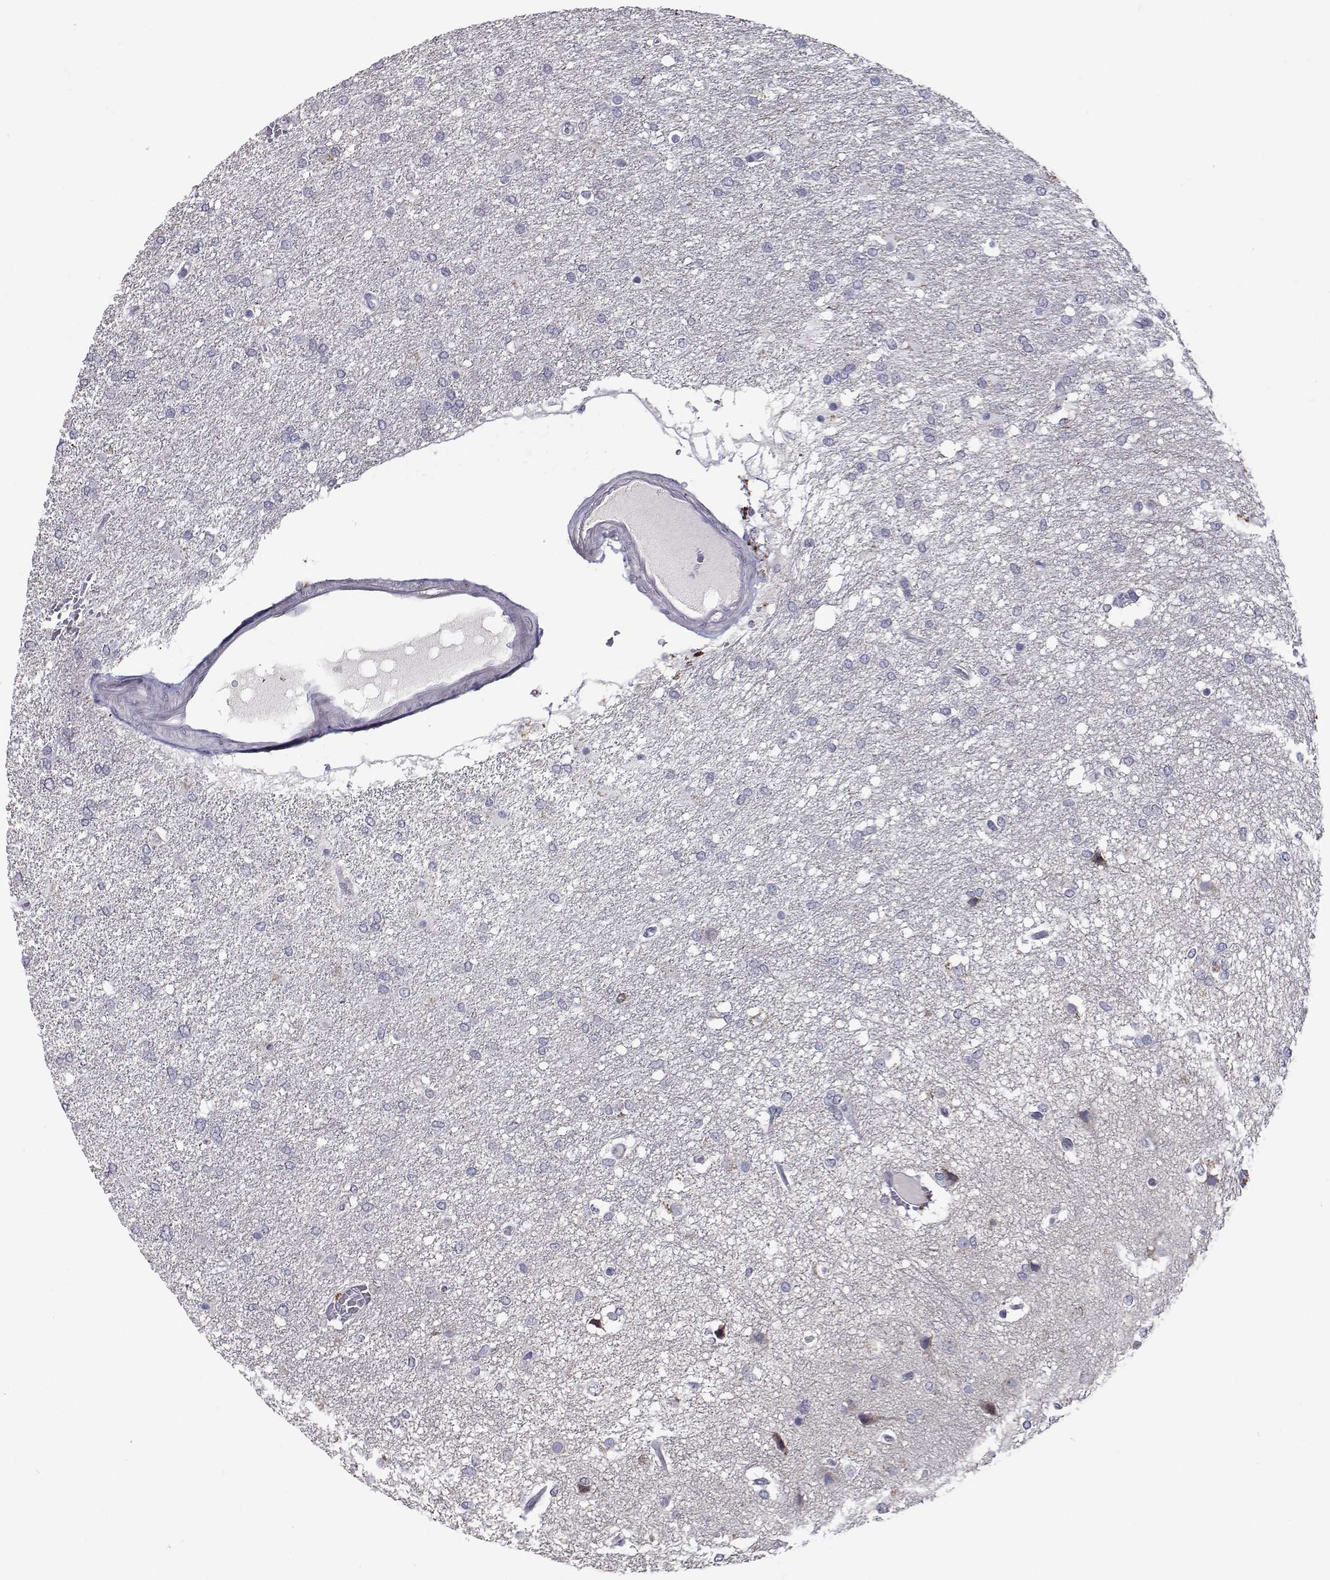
{"staining": {"intensity": "negative", "quantity": "none", "location": "none"}, "tissue": "glioma", "cell_type": "Tumor cells", "image_type": "cancer", "snomed": [{"axis": "morphology", "description": "Glioma, malignant, High grade"}, {"axis": "topography", "description": "Brain"}], "caption": "A histopathology image of glioma stained for a protein shows no brown staining in tumor cells. (Stains: DAB immunohistochemistry (IHC) with hematoxylin counter stain, Microscopy: brightfield microscopy at high magnification).", "gene": "RBPJL", "patient": {"sex": "female", "age": 61}}